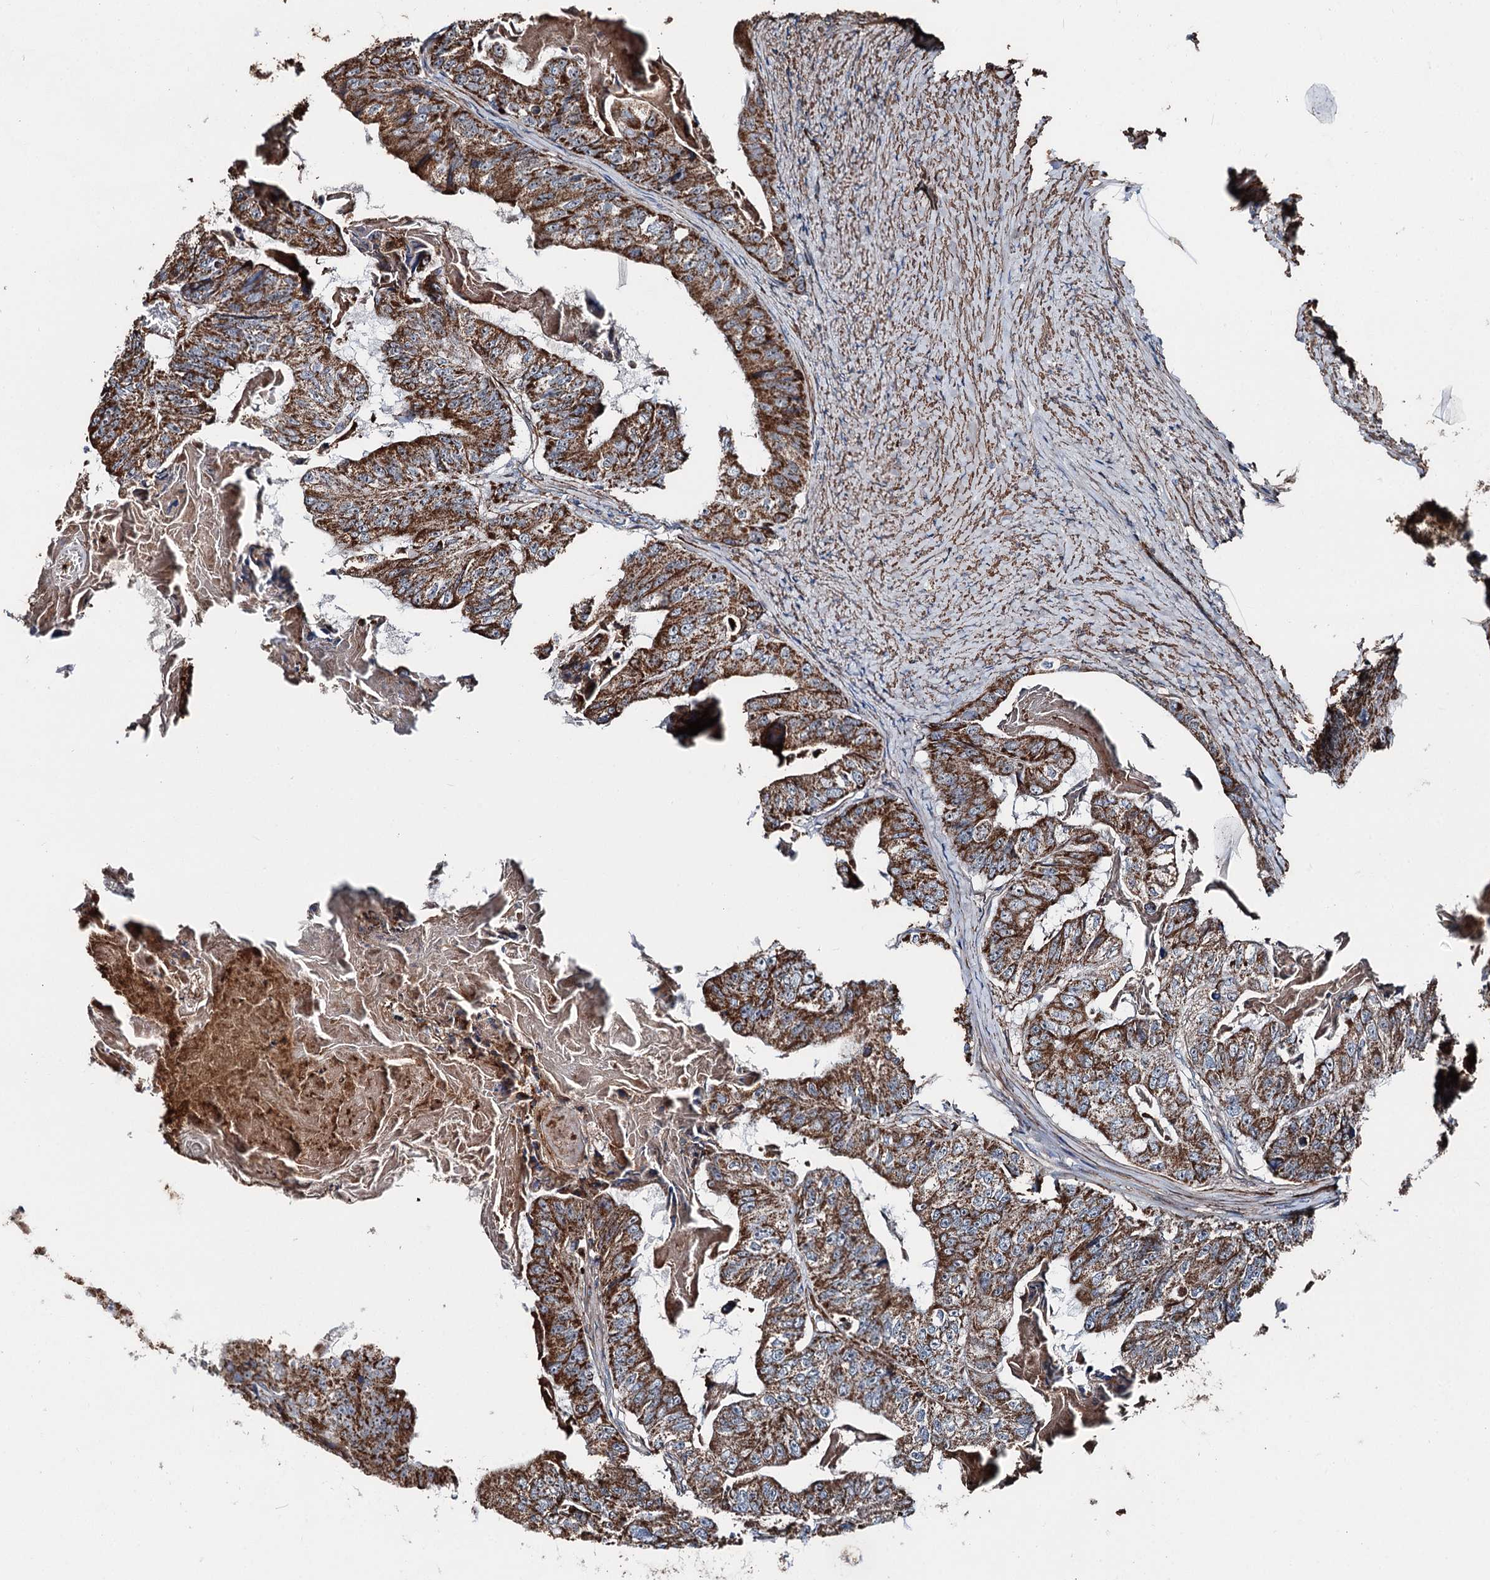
{"staining": {"intensity": "strong", "quantity": ">75%", "location": "cytoplasmic/membranous"}, "tissue": "colorectal cancer", "cell_type": "Tumor cells", "image_type": "cancer", "snomed": [{"axis": "morphology", "description": "Adenocarcinoma, NOS"}, {"axis": "topography", "description": "Colon"}], "caption": "Strong cytoplasmic/membranous positivity for a protein is seen in about >75% of tumor cells of adenocarcinoma (colorectal) using IHC.", "gene": "DDIAS", "patient": {"sex": "female", "age": 67}}